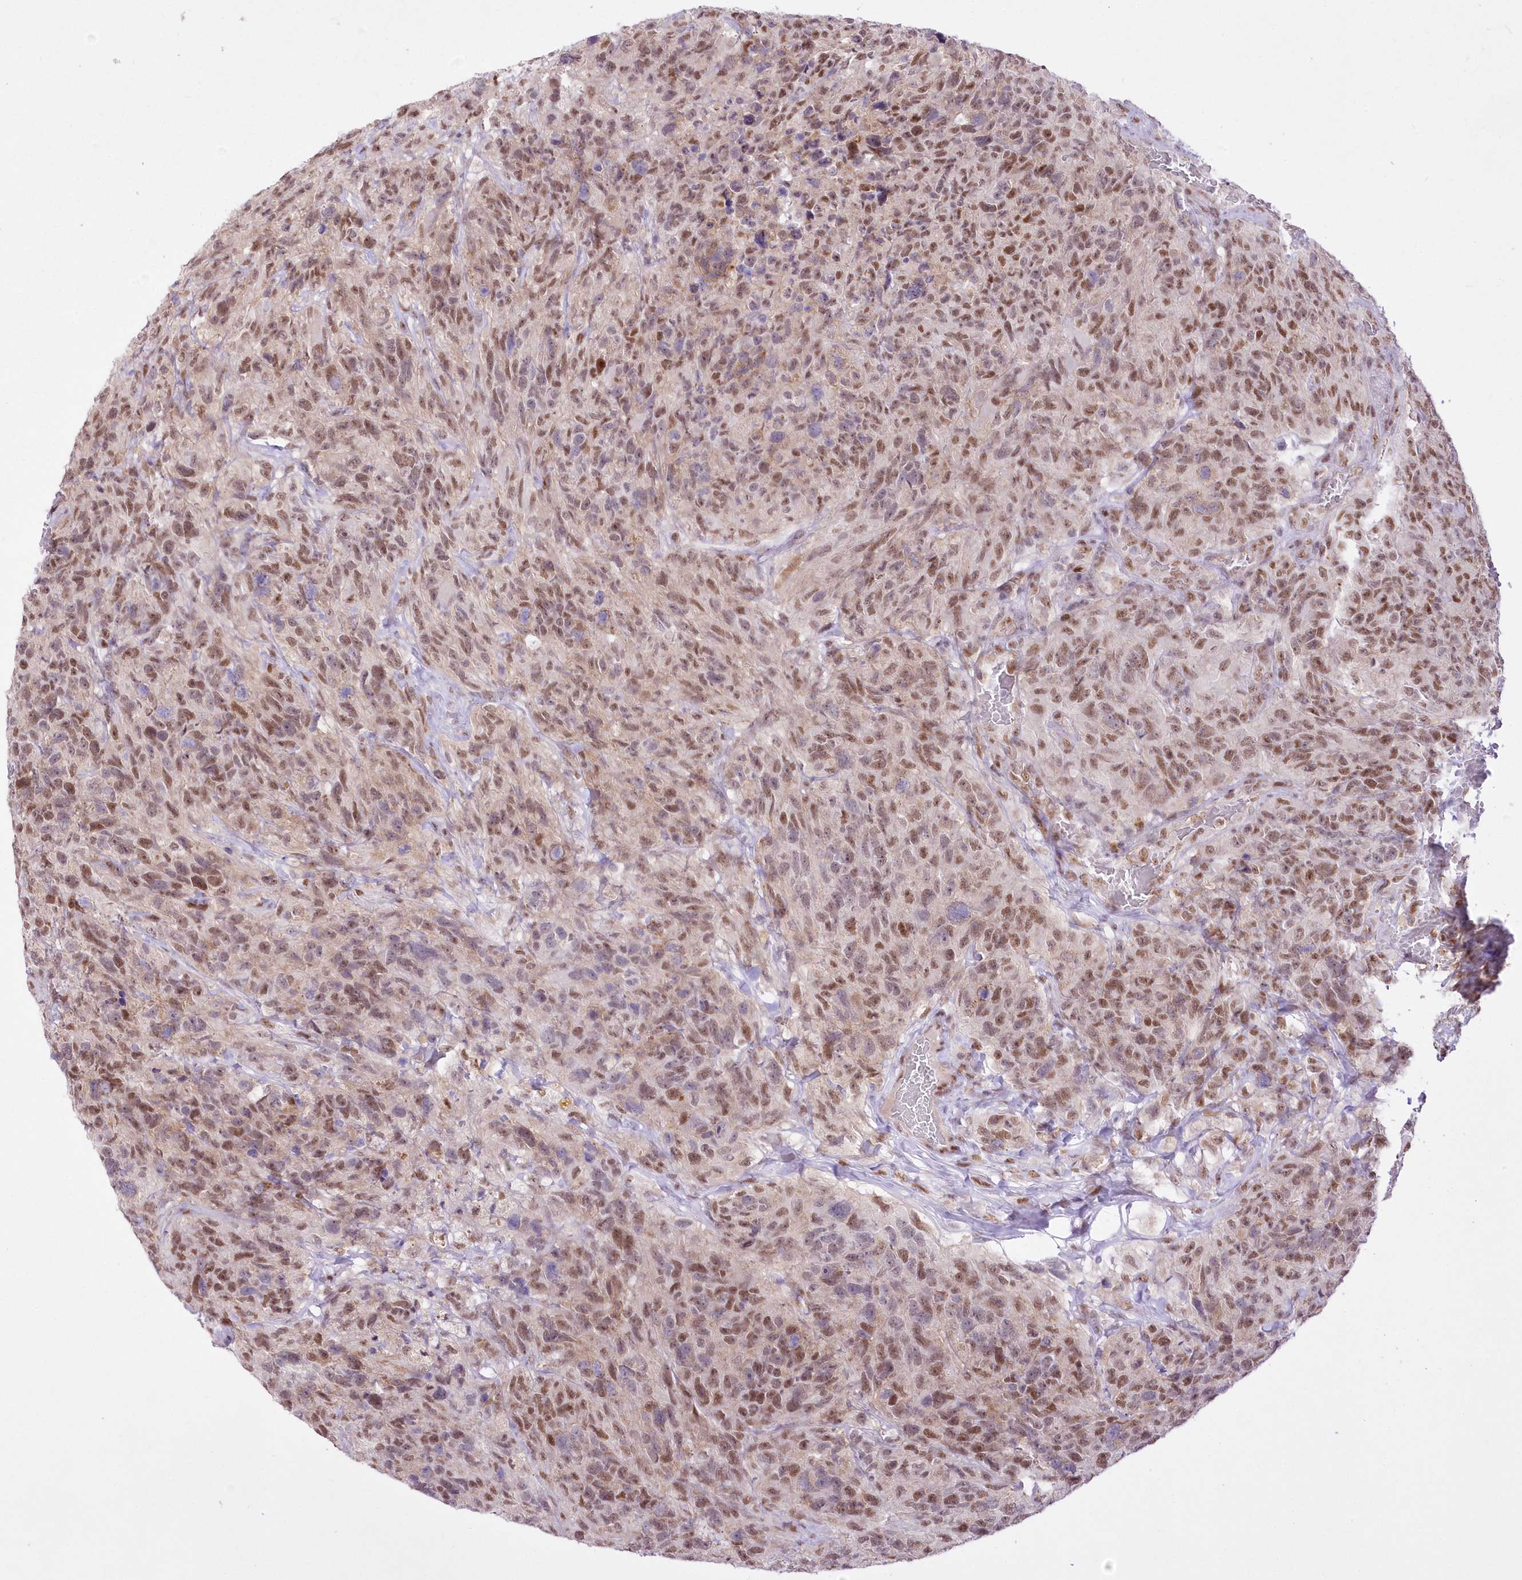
{"staining": {"intensity": "moderate", "quantity": ">75%", "location": "nuclear"}, "tissue": "glioma", "cell_type": "Tumor cells", "image_type": "cancer", "snomed": [{"axis": "morphology", "description": "Glioma, malignant, High grade"}, {"axis": "topography", "description": "Brain"}], "caption": "Immunohistochemistry (IHC) image of neoplastic tissue: high-grade glioma (malignant) stained using immunohistochemistry (IHC) demonstrates medium levels of moderate protein expression localized specifically in the nuclear of tumor cells, appearing as a nuclear brown color.", "gene": "NSUN2", "patient": {"sex": "male", "age": 69}}